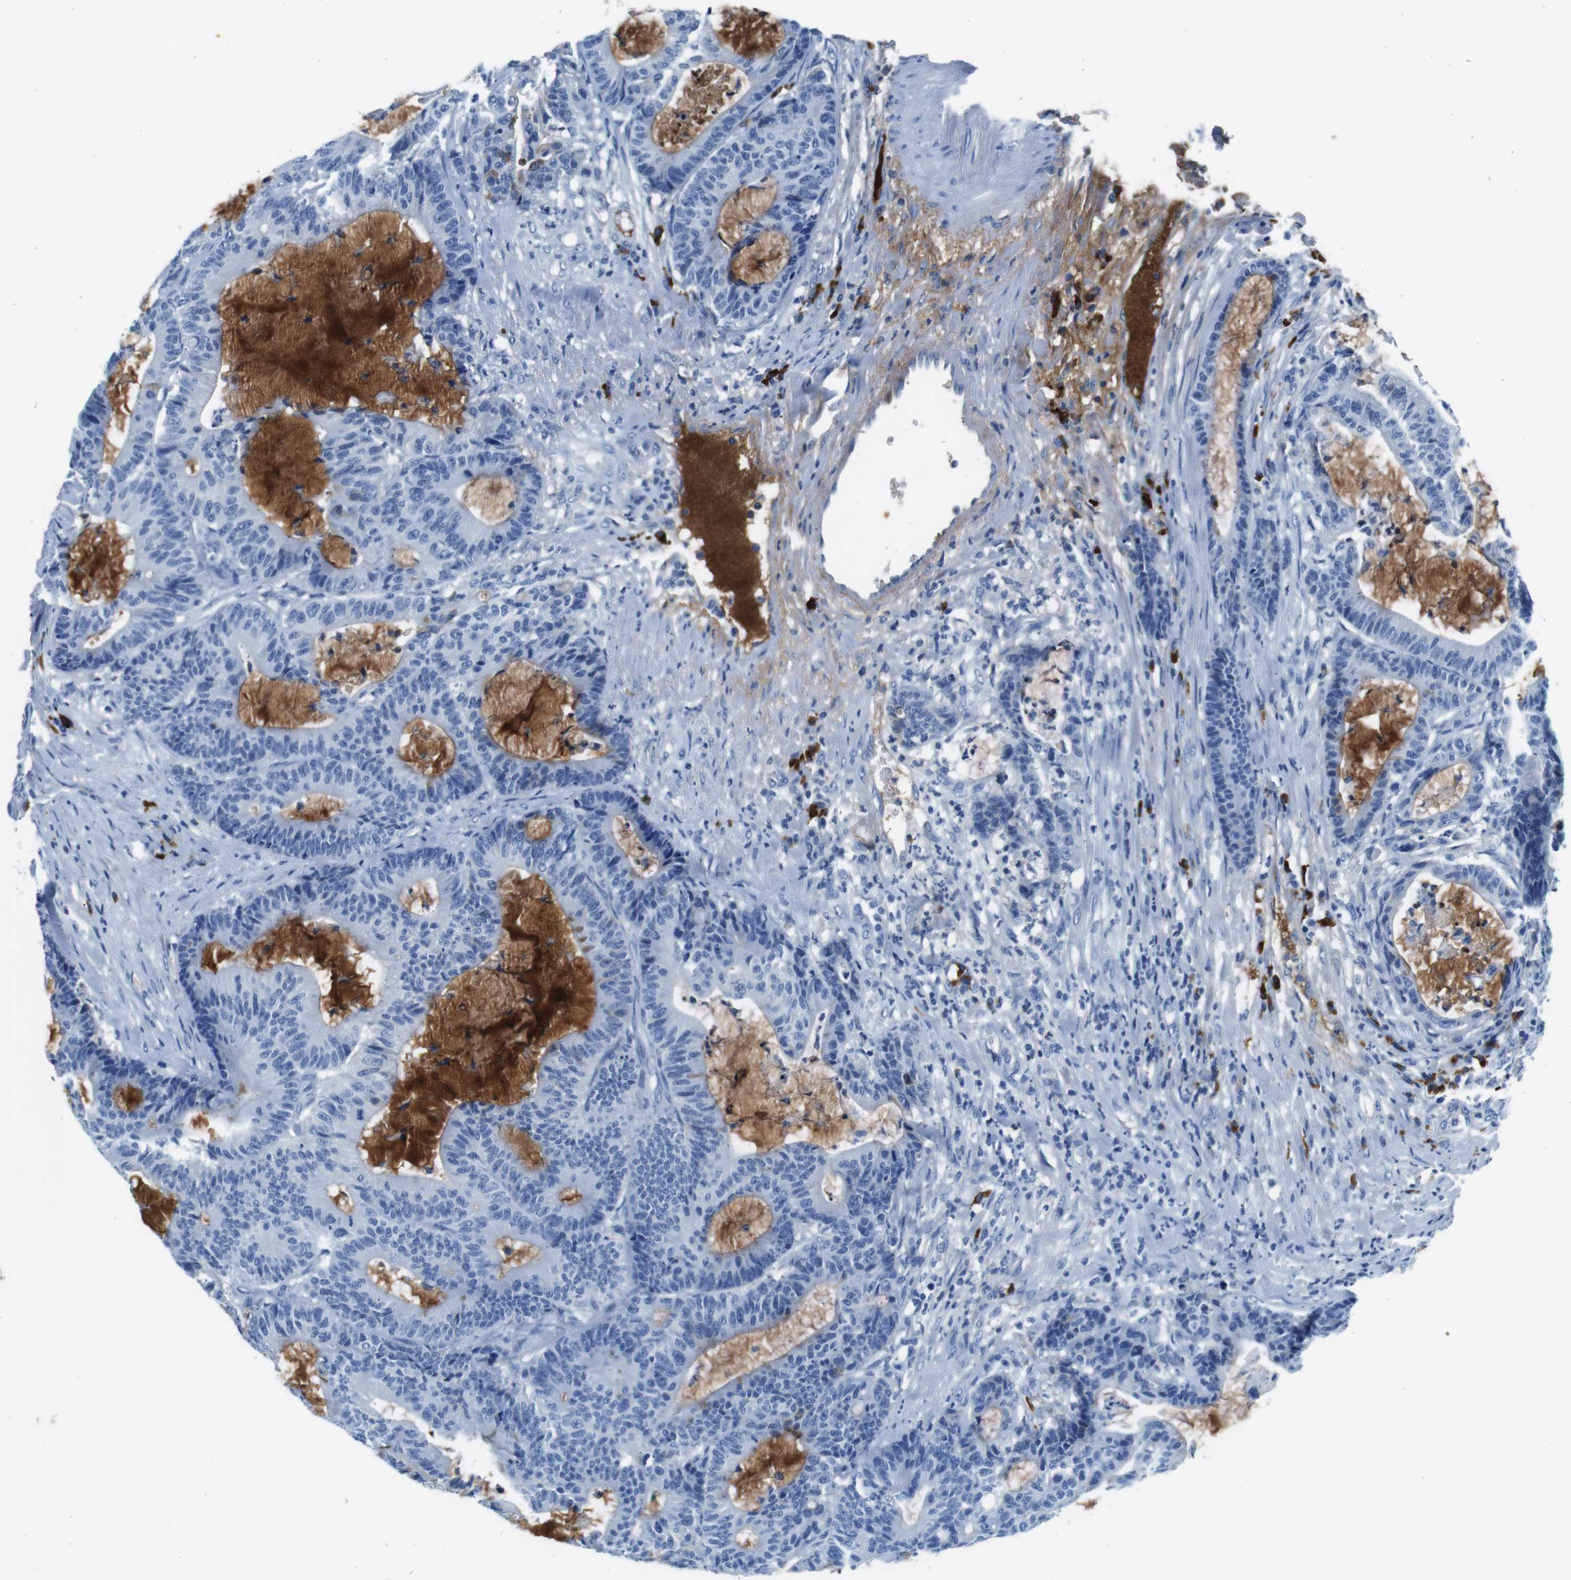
{"staining": {"intensity": "negative", "quantity": "none", "location": "none"}, "tissue": "colorectal cancer", "cell_type": "Tumor cells", "image_type": "cancer", "snomed": [{"axis": "morphology", "description": "Adenocarcinoma, NOS"}, {"axis": "topography", "description": "Colon"}], "caption": "An immunohistochemistry (IHC) micrograph of colorectal cancer (adenocarcinoma) is shown. There is no staining in tumor cells of colorectal cancer (adenocarcinoma). Nuclei are stained in blue.", "gene": "IGKC", "patient": {"sex": "female", "age": 84}}